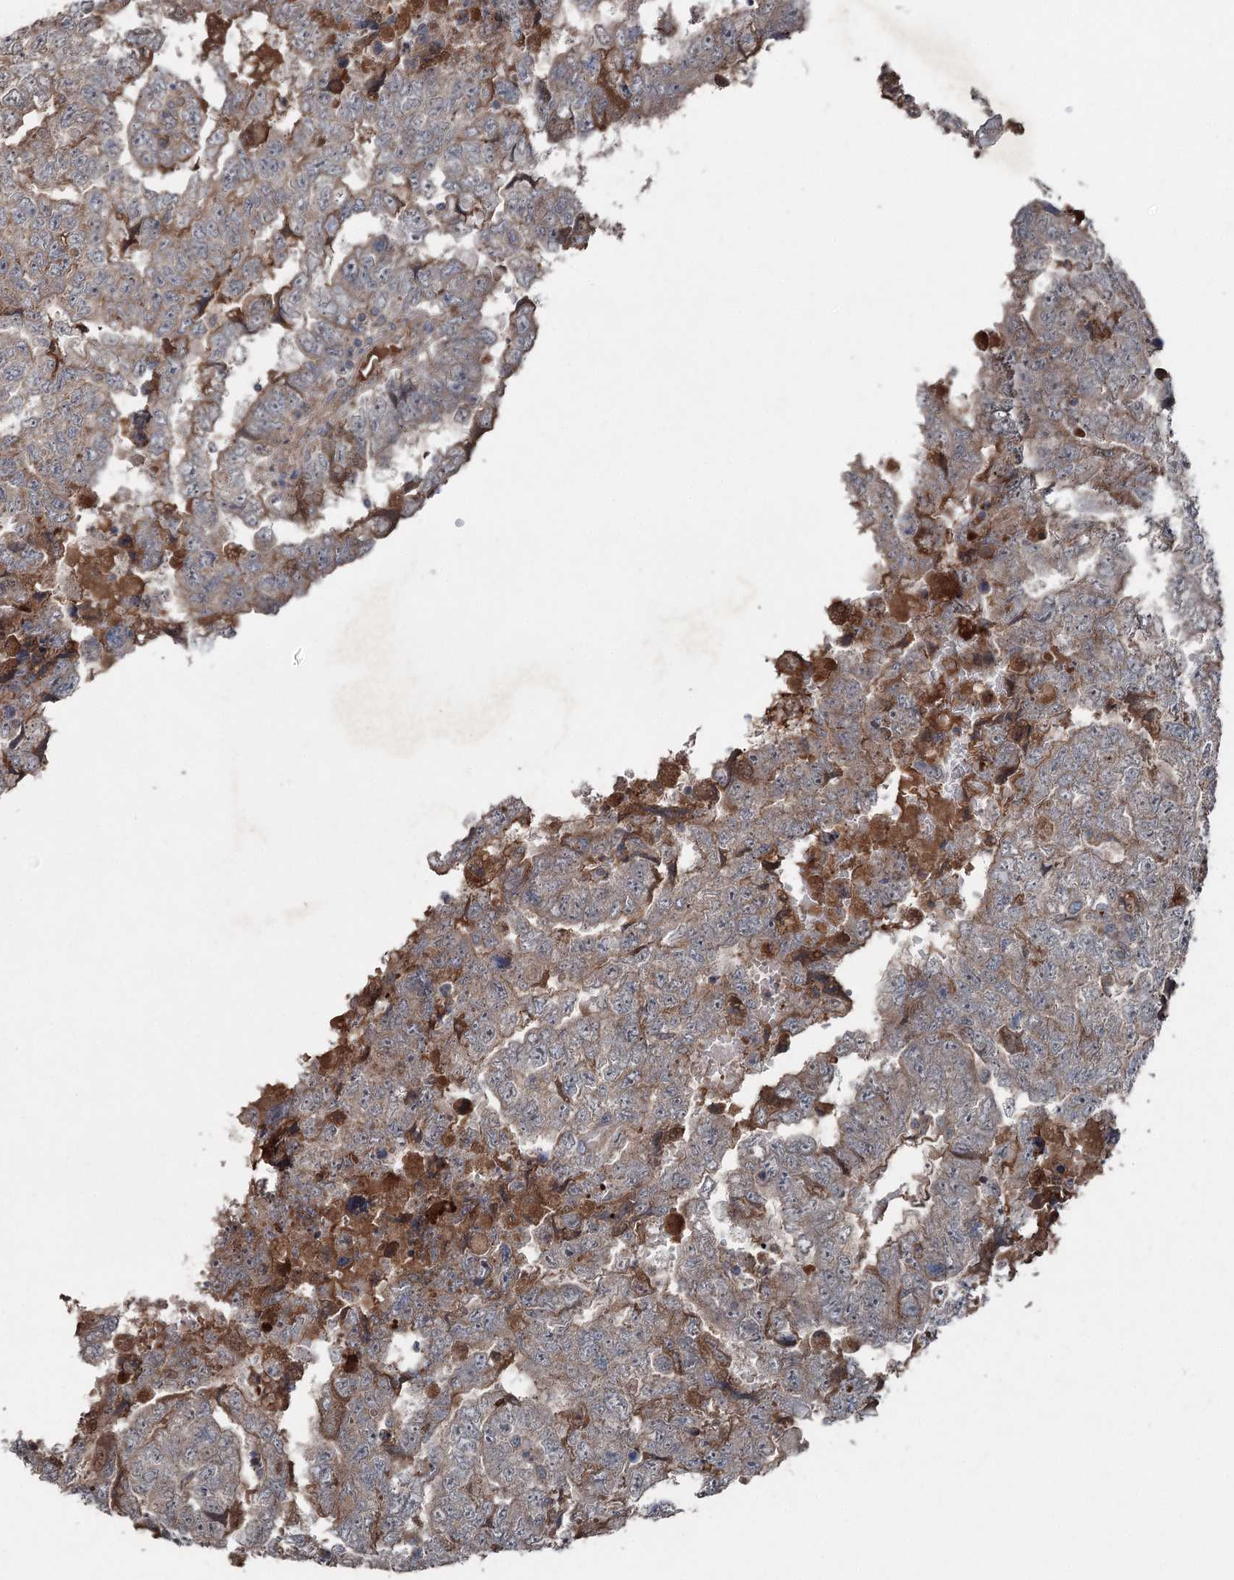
{"staining": {"intensity": "moderate", "quantity": "<25%", "location": "cytoplasmic/membranous"}, "tissue": "testis cancer", "cell_type": "Tumor cells", "image_type": "cancer", "snomed": [{"axis": "morphology", "description": "Carcinoma, Embryonal, NOS"}, {"axis": "topography", "description": "Testis"}], "caption": "Immunohistochemistry (IHC) of embryonal carcinoma (testis) demonstrates low levels of moderate cytoplasmic/membranous positivity in about <25% of tumor cells.", "gene": "MAPK8IP2", "patient": {"sex": "male", "age": 36}}